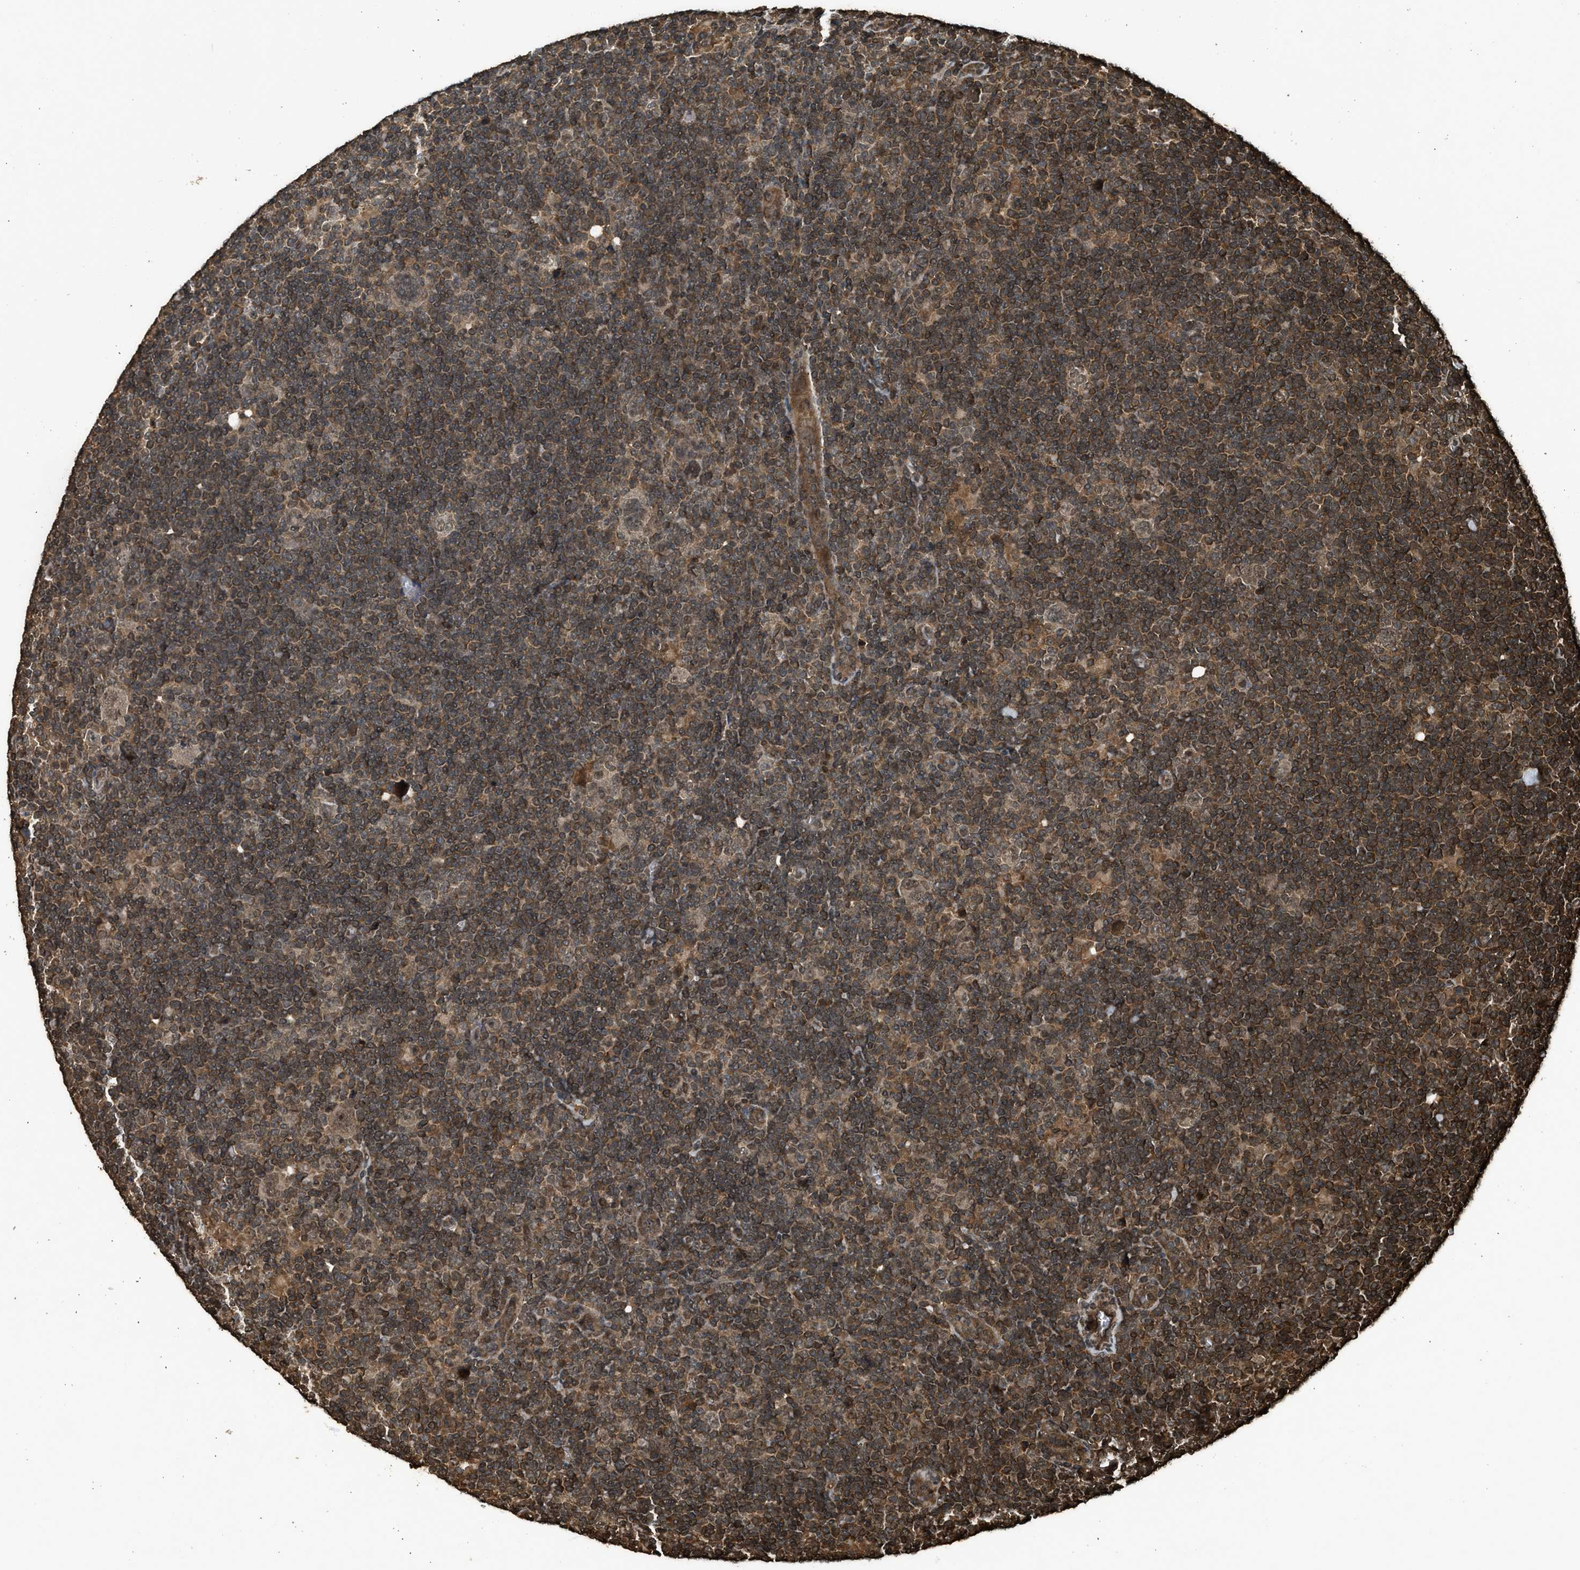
{"staining": {"intensity": "weak", "quantity": ">75%", "location": "cytoplasmic/membranous"}, "tissue": "lymphoma", "cell_type": "Tumor cells", "image_type": "cancer", "snomed": [{"axis": "morphology", "description": "Hodgkin's disease, NOS"}, {"axis": "topography", "description": "Lymph node"}], "caption": "Immunohistochemistry (IHC) micrograph of human lymphoma stained for a protein (brown), which exhibits low levels of weak cytoplasmic/membranous positivity in approximately >75% of tumor cells.", "gene": "MYBL2", "patient": {"sex": "female", "age": 57}}